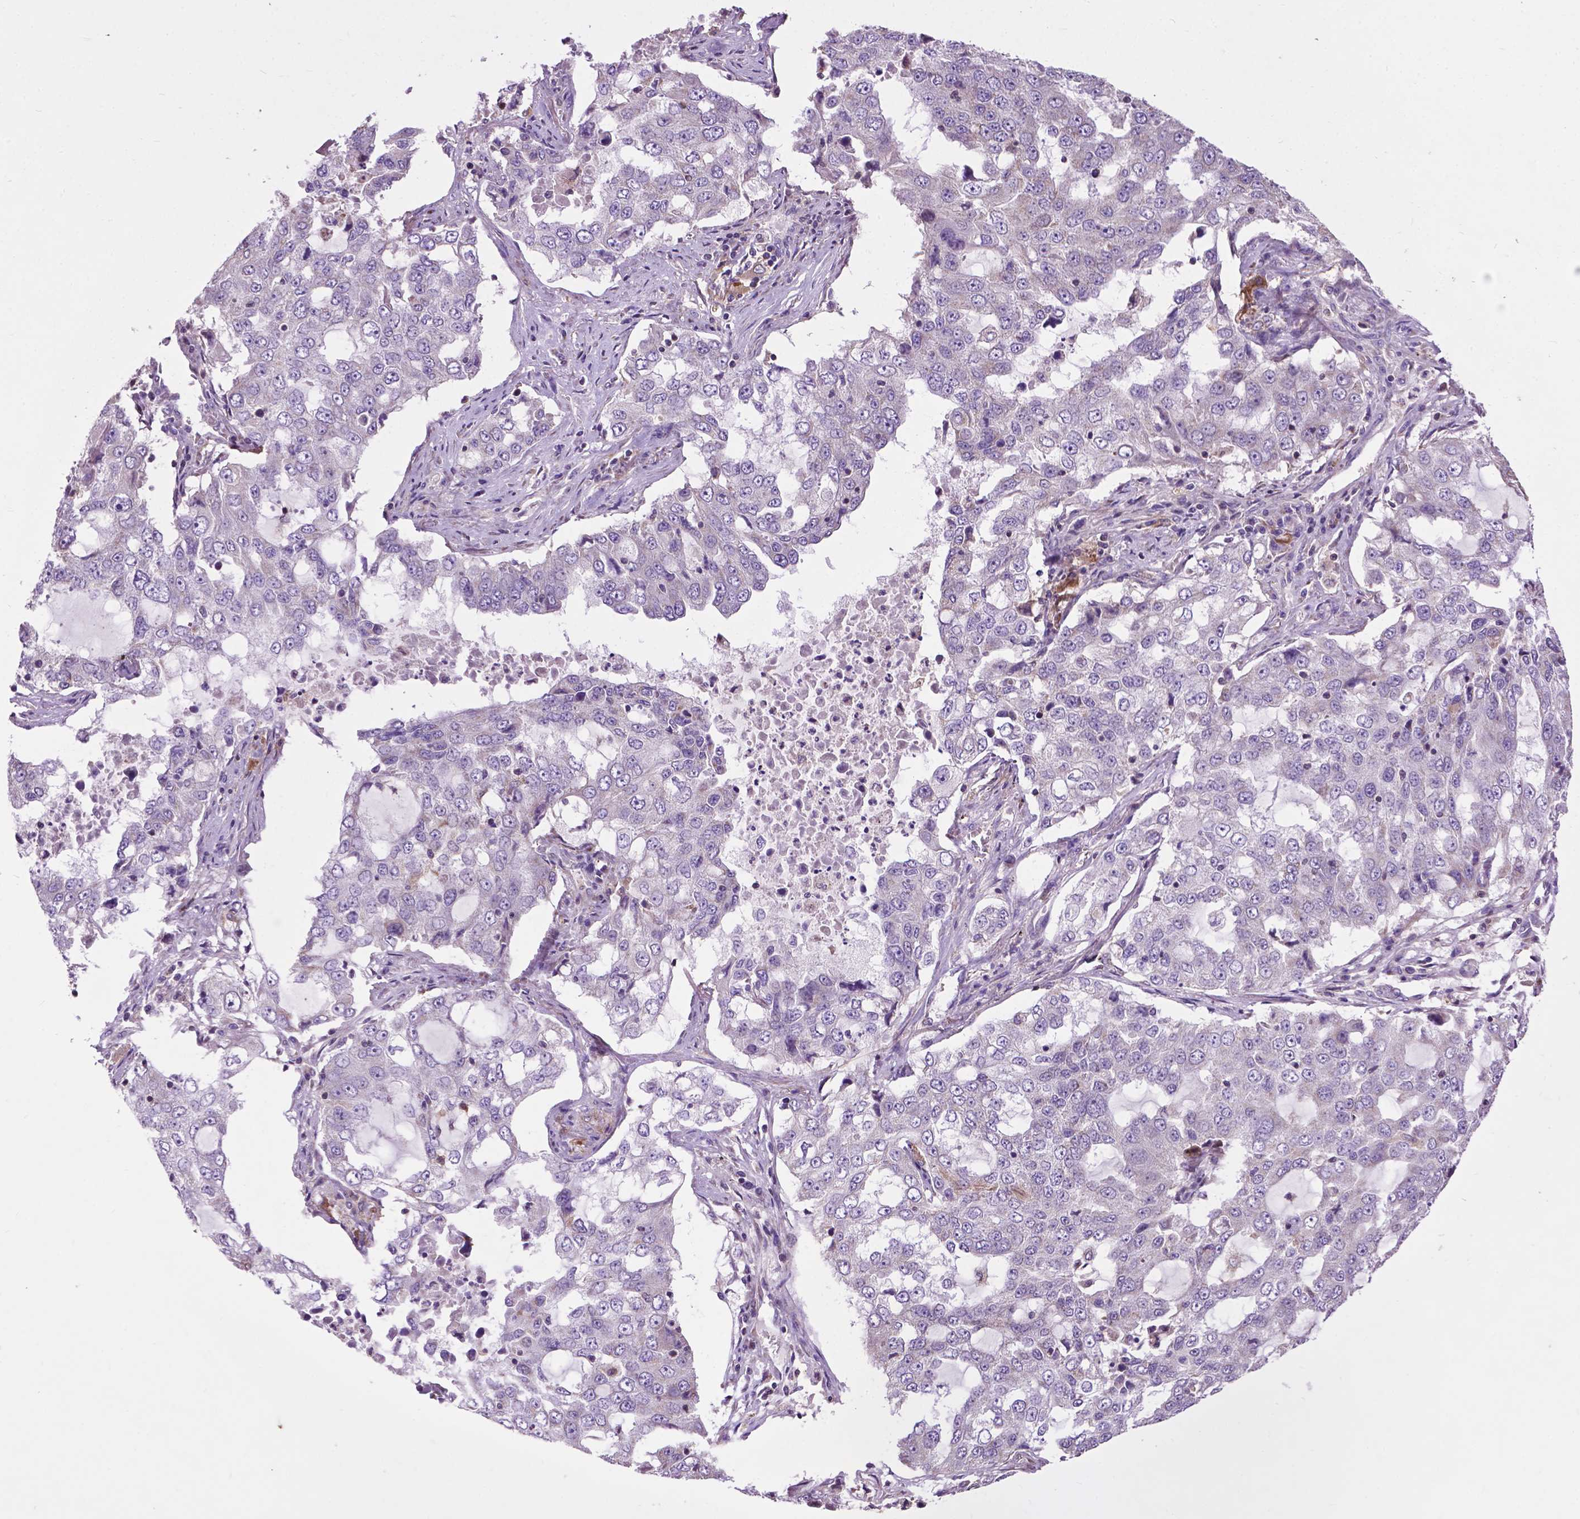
{"staining": {"intensity": "negative", "quantity": "none", "location": "none"}, "tissue": "lung cancer", "cell_type": "Tumor cells", "image_type": "cancer", "snomed": [{"axis": "morphology", "description": "Adenocarcinoma, NOS"}, {"axis": "topography", "description": "Lung"}], "caption": "IHC of human lung adenocarcinoma displays no positivity in tumor cells.", "gene": "SPNS2", "patient": {"sex": "female", "age": 61}}